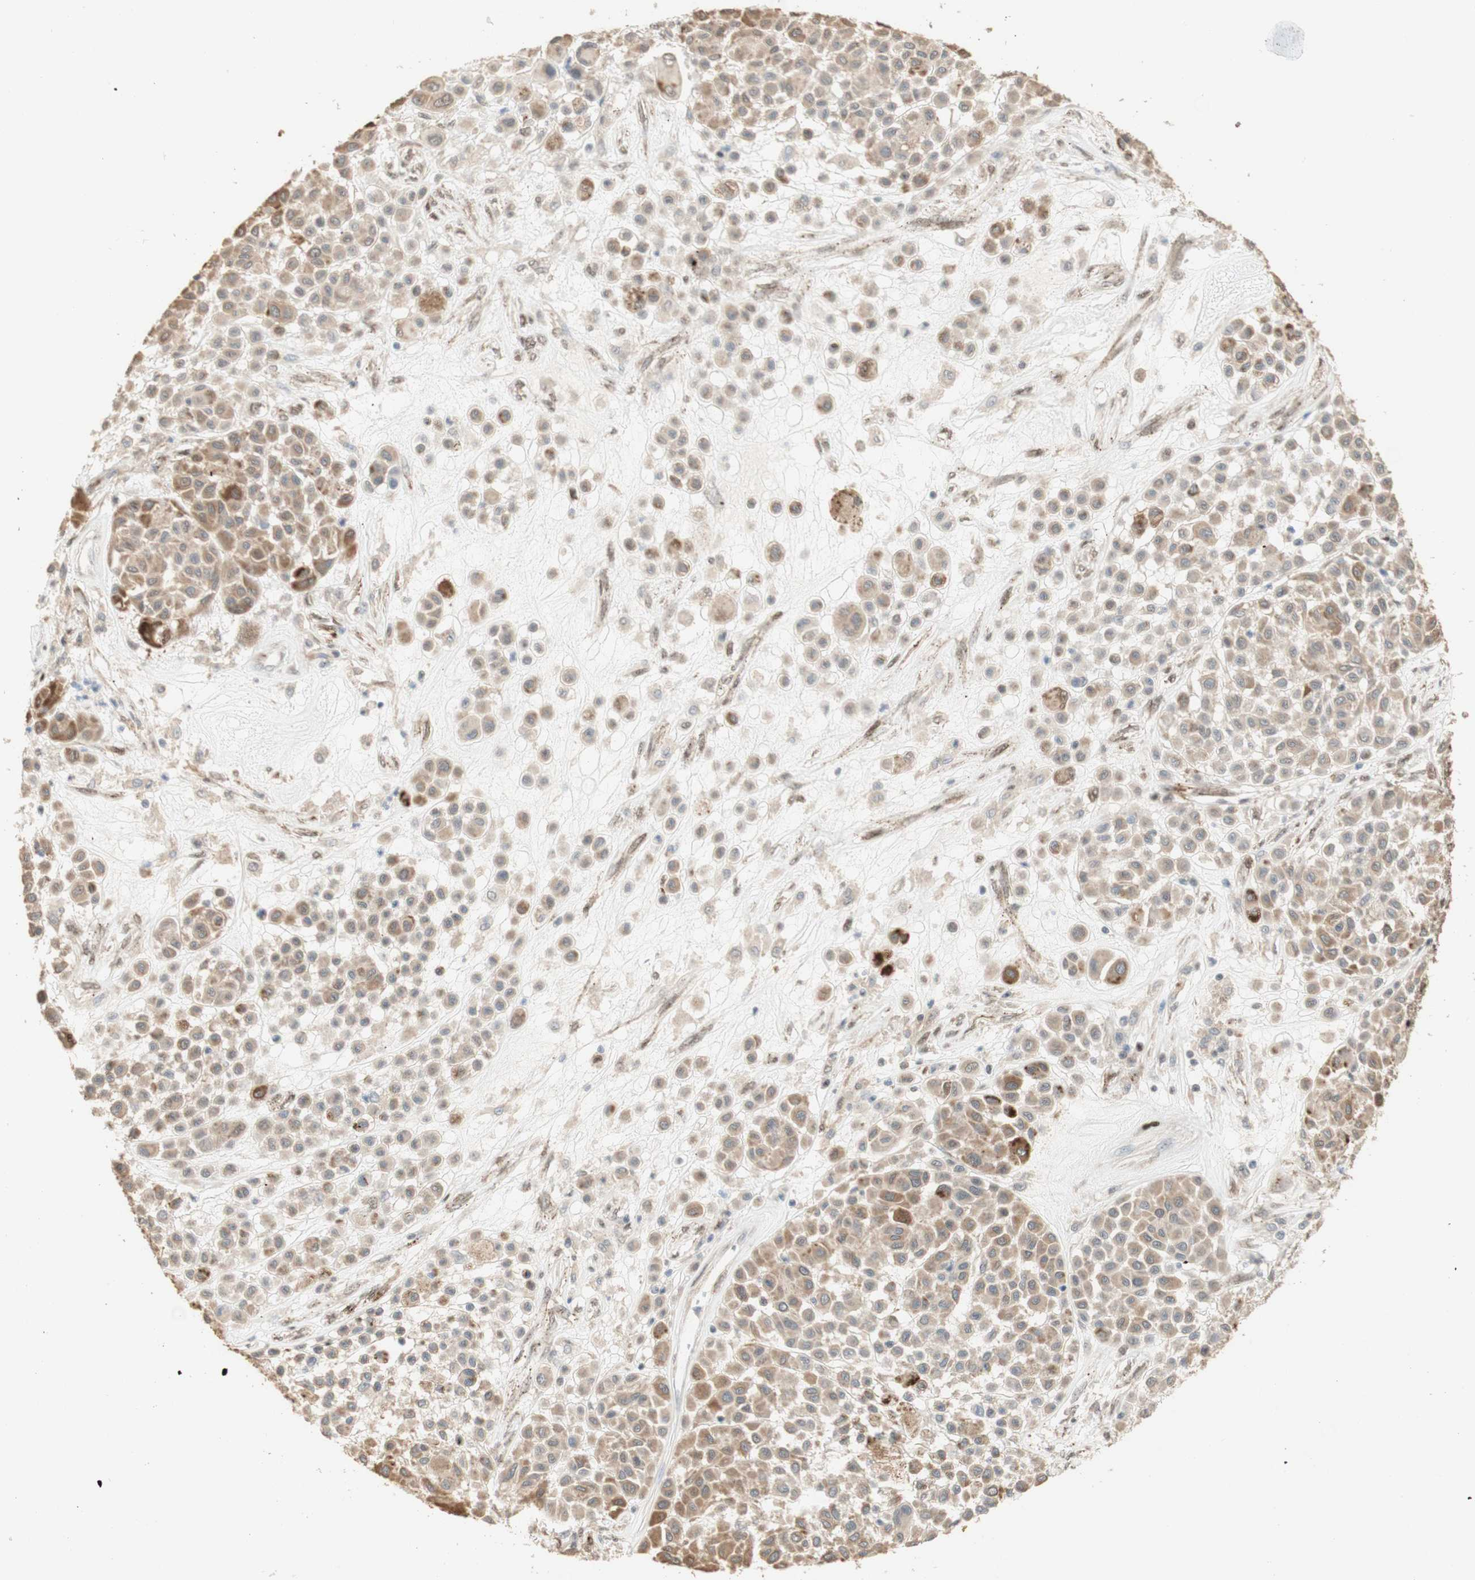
{"staining": {"intensity": "weak", "quantity": "25%-75%", "location": "cytoplasmic/membranous"}, "tissue": "melanoma", "cell_type": "Tumor cells", "image_type": "cancer", "snomed": [{"axis": "morphology", "description": "Malignant melanoma, Metastatic site"}, {"axis": "topography", "description": "Soft tissue"}], "caption": "Immunohistochemistry (IHC) photomicrograph of melanoma stained for a protein (brown), which exhibits low levels of weak cytoplasmic/membranous expression in about 25%-75% of tumor cells.", "gene": "FOXP1", "patient": {"sex": "male", "age": 41}}